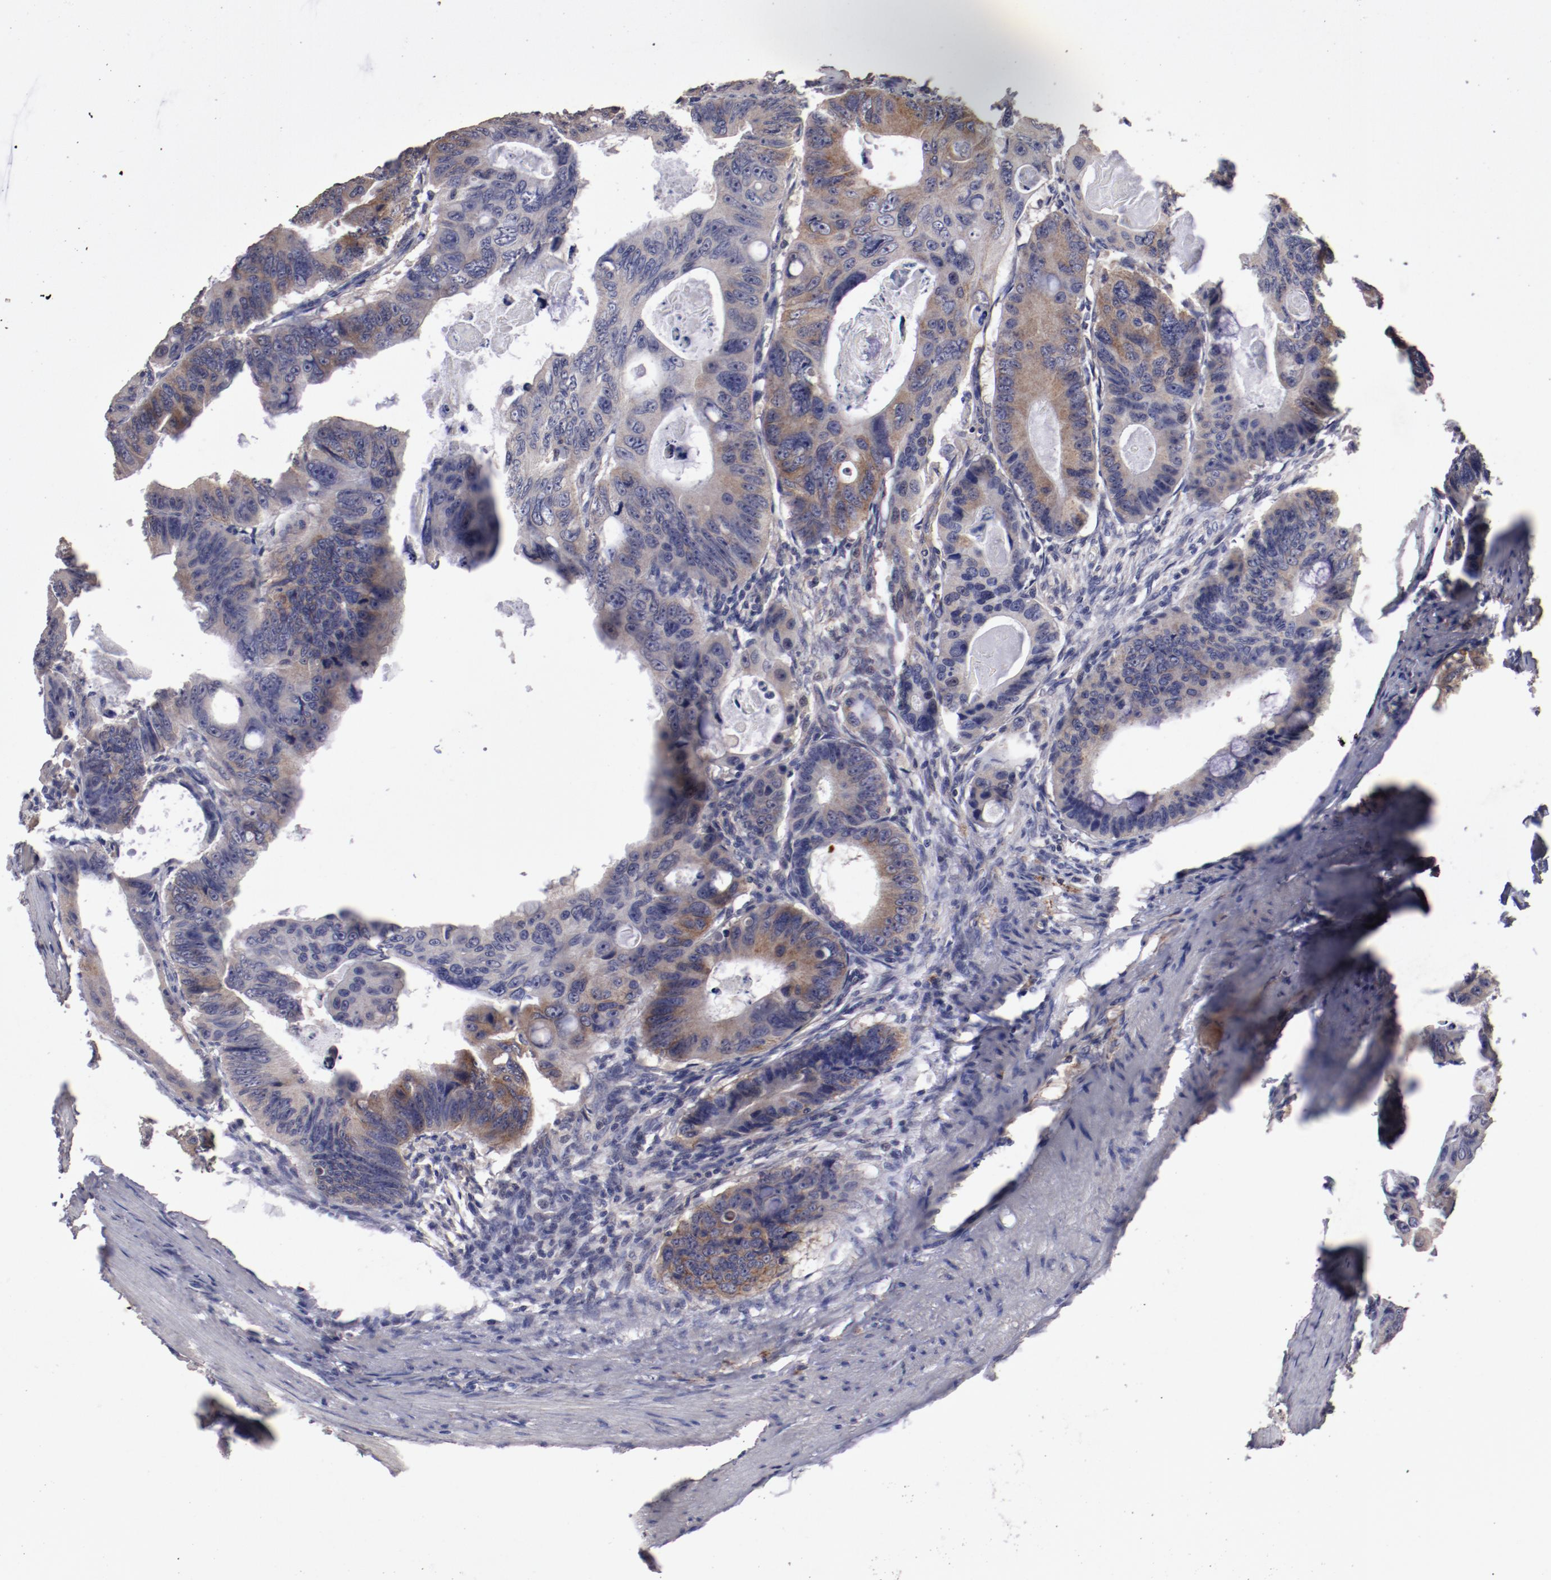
{"staining": {"intensity": "weak", "quantity": "25%-75%", "location": "cytoplasmic/membranous"}, "tissue": "colorectal cancer", "cell_type": "Tumor cells", "image_type": "cancer", "snomed": [{"axis": "morphology", "description": "Adenocarcinoma, NOS"}, {"axis": "topography", "description": "Colon"}], "caption": "This micrograph shows immunohistochemistry (IHC) staining of adenocarcinoma (colorectal), with low weak cytoplasmic/membranous staining in about 25%-75% of tumor cells.", "gene": "FAT1", "patient": {"sex": "female", "age": 55}}